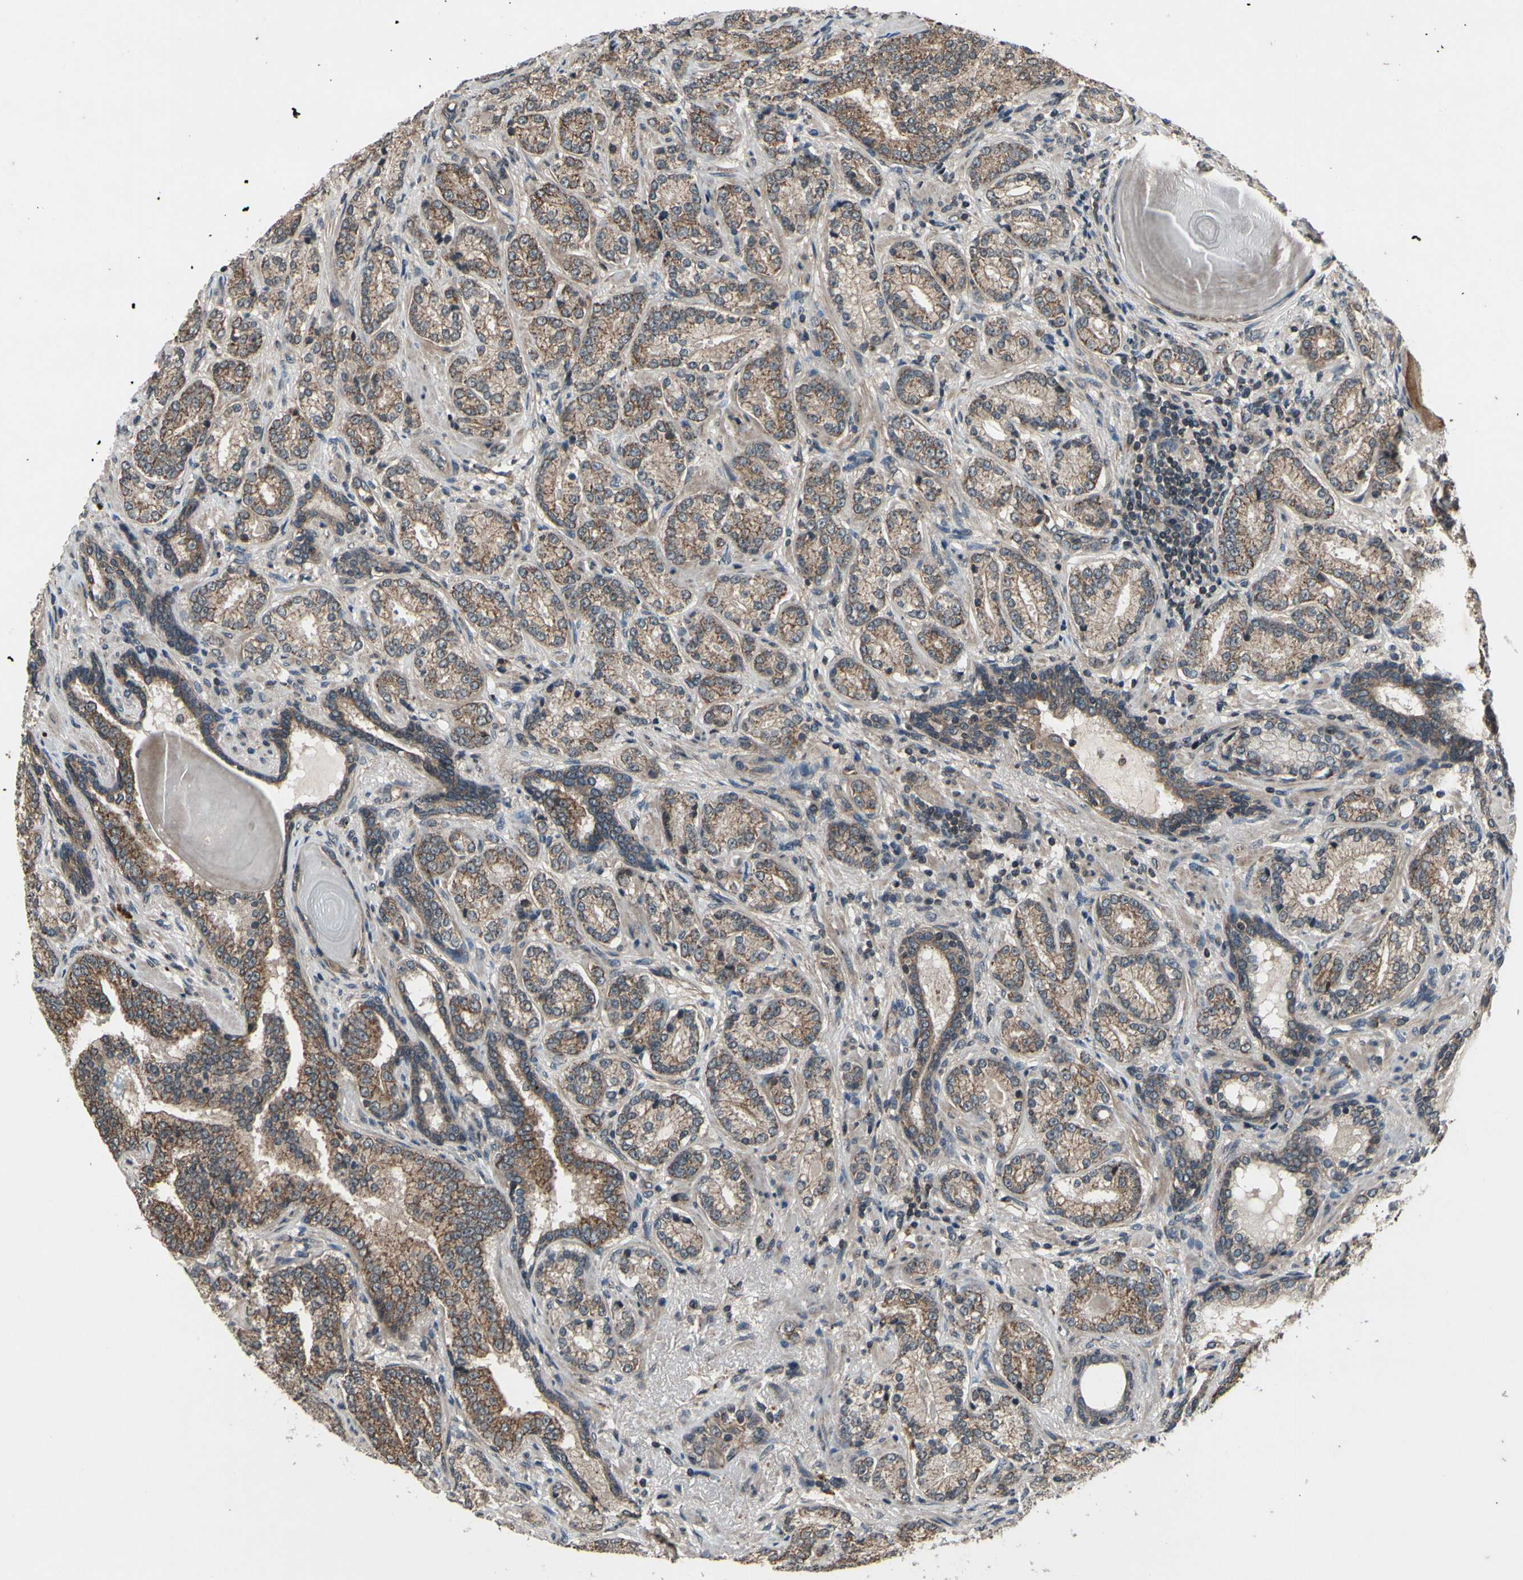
{"staining": {"intensity": "moderate", "quantity": "25%-75%", "location": "cytoplasmic/membranous"}, "tissue": "prostate cancer", "cell_type": "Tumor cells", "image_type": "cancer", "snomed": [{"axis": "morphology", "description": "Adenocarcinoma, High grade"}, {"axis": "topography", "description": "Prostate"}], "caption": "Prostate cancer stained with DAB (3,3'-diaminobenzidine) immunohistochemistry displays medium levels of moderate cytoplasmic/membranous positivity in approximately 25%-75% of tumor cells. The staining was performed using DAB, with brown indicating positive protein expression. Nuclei are stained blue with hematoxylin.", "gene": "MBTPS2", "patient": {"sex": "male", "age": 61}}